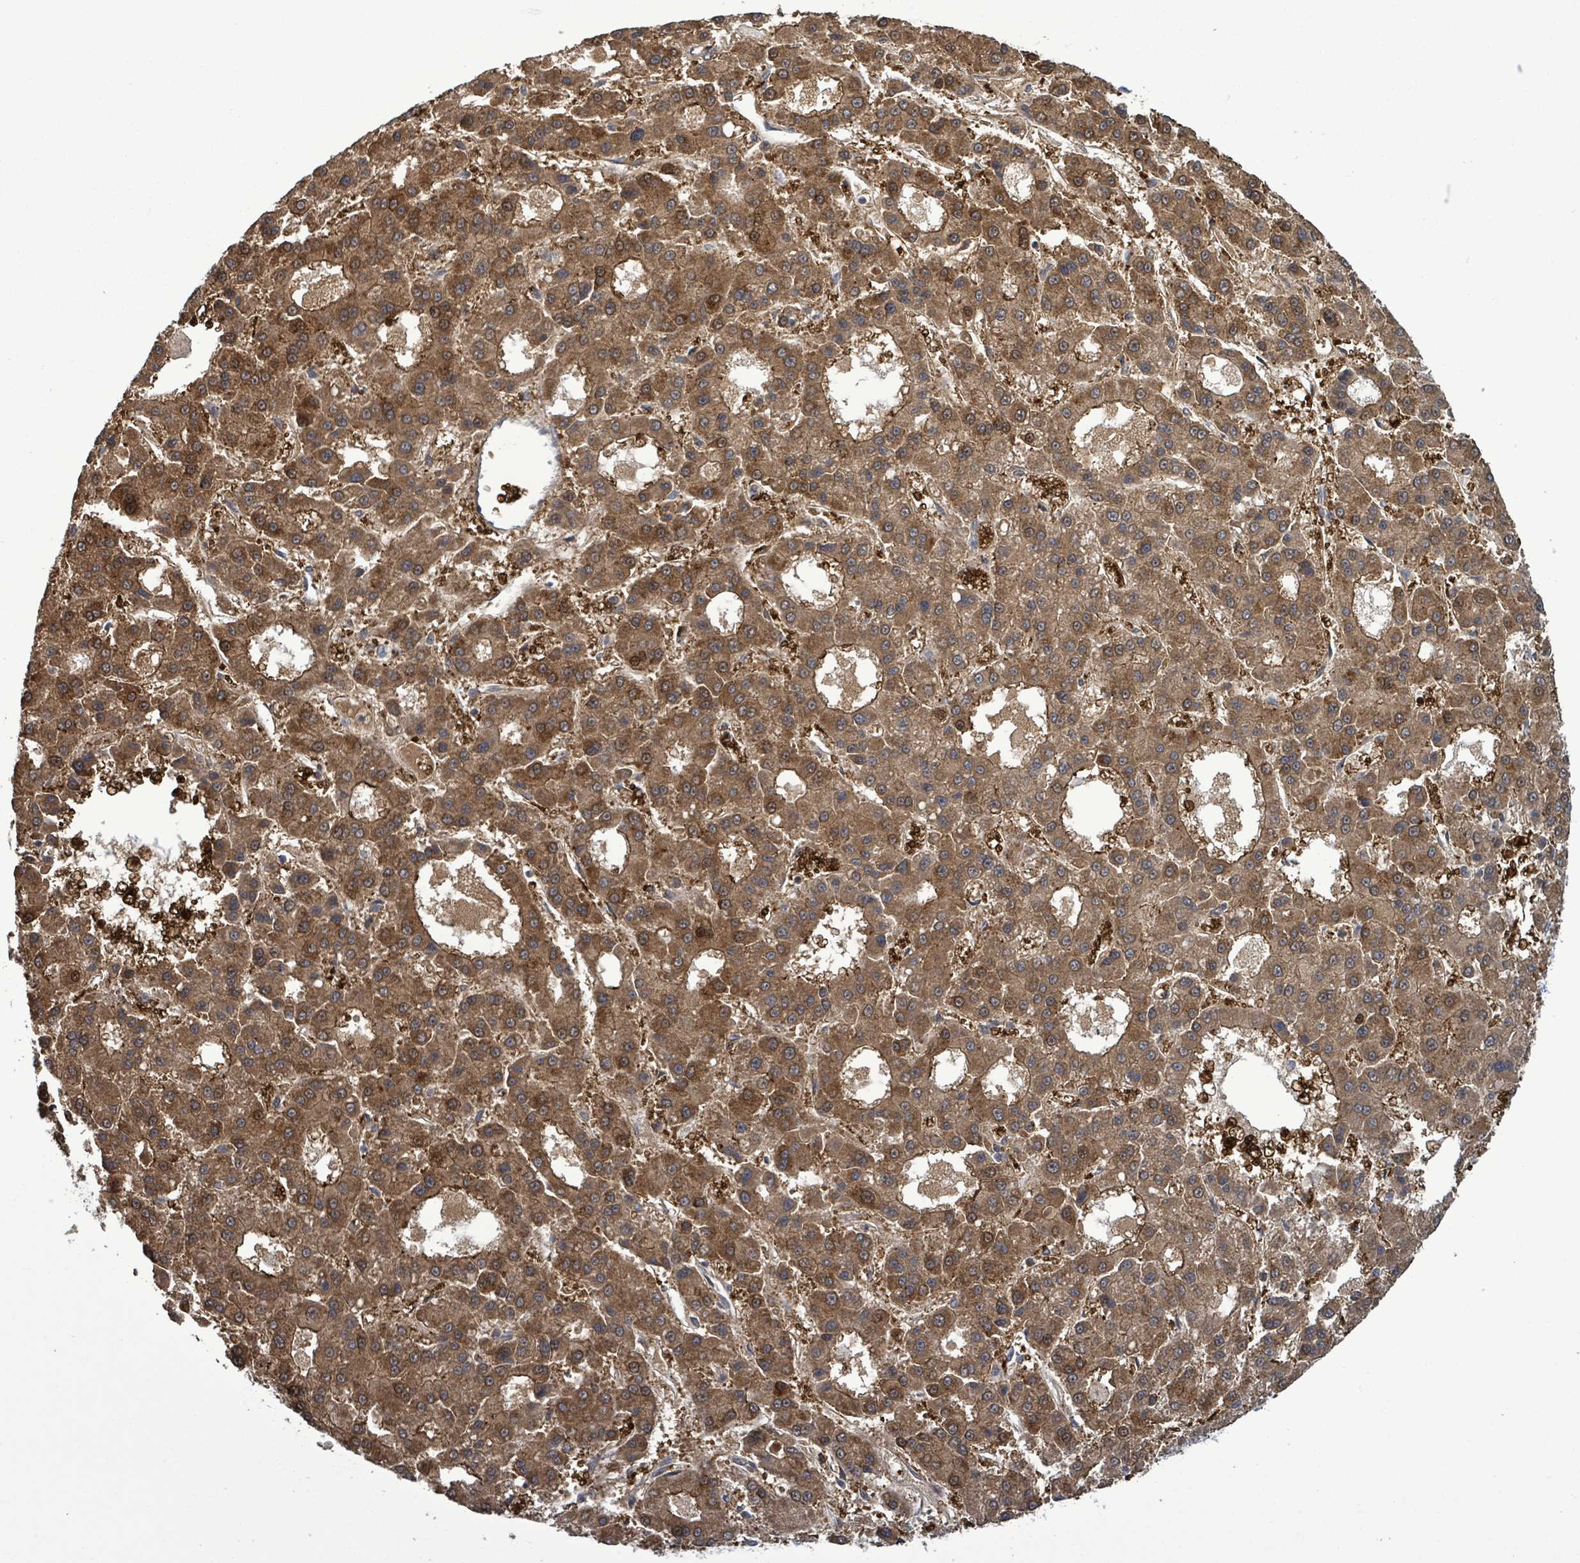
{"staining": {"intensity": "moderate", "quantity": ">75%", "location": "cytoplasmic/membranous"}, "tissue": "liver cancer", "cell_type": "Tumor cells", "image_type": "cancer", "snomed": [{"axis": "morphology", "description": "Carcinoma, Hepatocellular, NOS"}, {"axis": "topography", "description": "Liver"}], "caption": "IHC photomicrograph of liver cancer (hepatocellular carcinoma) stained for a protein (brown), which reveals medium levels of moderate cytoplasmic/membranous positivity in about >75% of tumor cells.", "gene": "AMMECR1", "patient": {"sex": "male", "age": 70}}